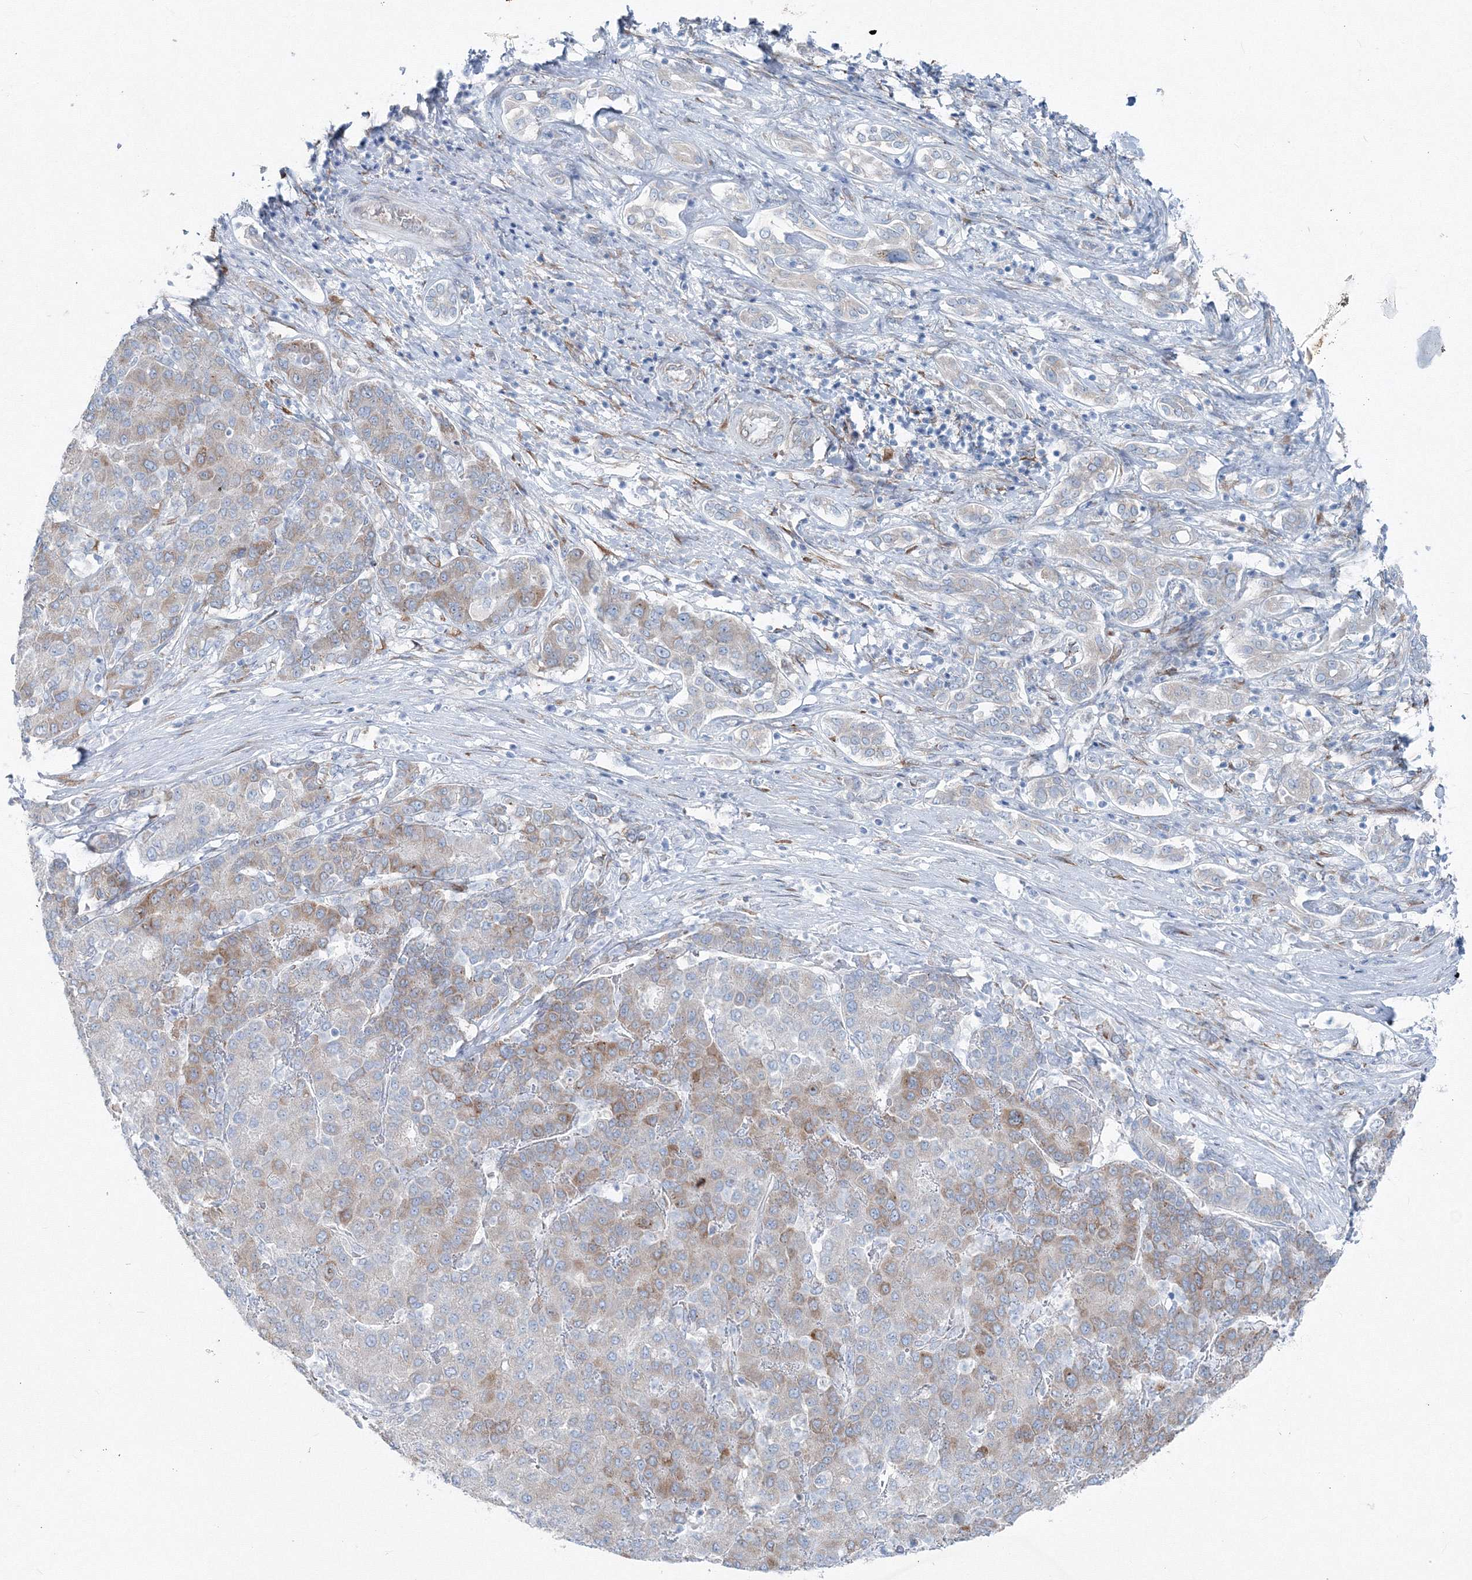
{"staining": {"intensity": "weak", "quantity": "25%-75%", "location": "cytoplasmic/membranous"}, "tissue": "liver cancer", "cell_type": "Tumor cells", "image_type": "cancer", "snomed": [{"axis": "morphology", "description": "Carcinoma, Hepatocellular, NOS"}, {"axis": "topography", "description": "Liver"}], "caption": "This histopathology image reveals immunohistochemistry (IHC) staining of hepatocellular carcinoma (liver), with low weak cytoplasmic/membranous expression in about 25%-75% of tumor cells.", "gene": "RCN1", "patient": {"sex": "male", "age": 65}}